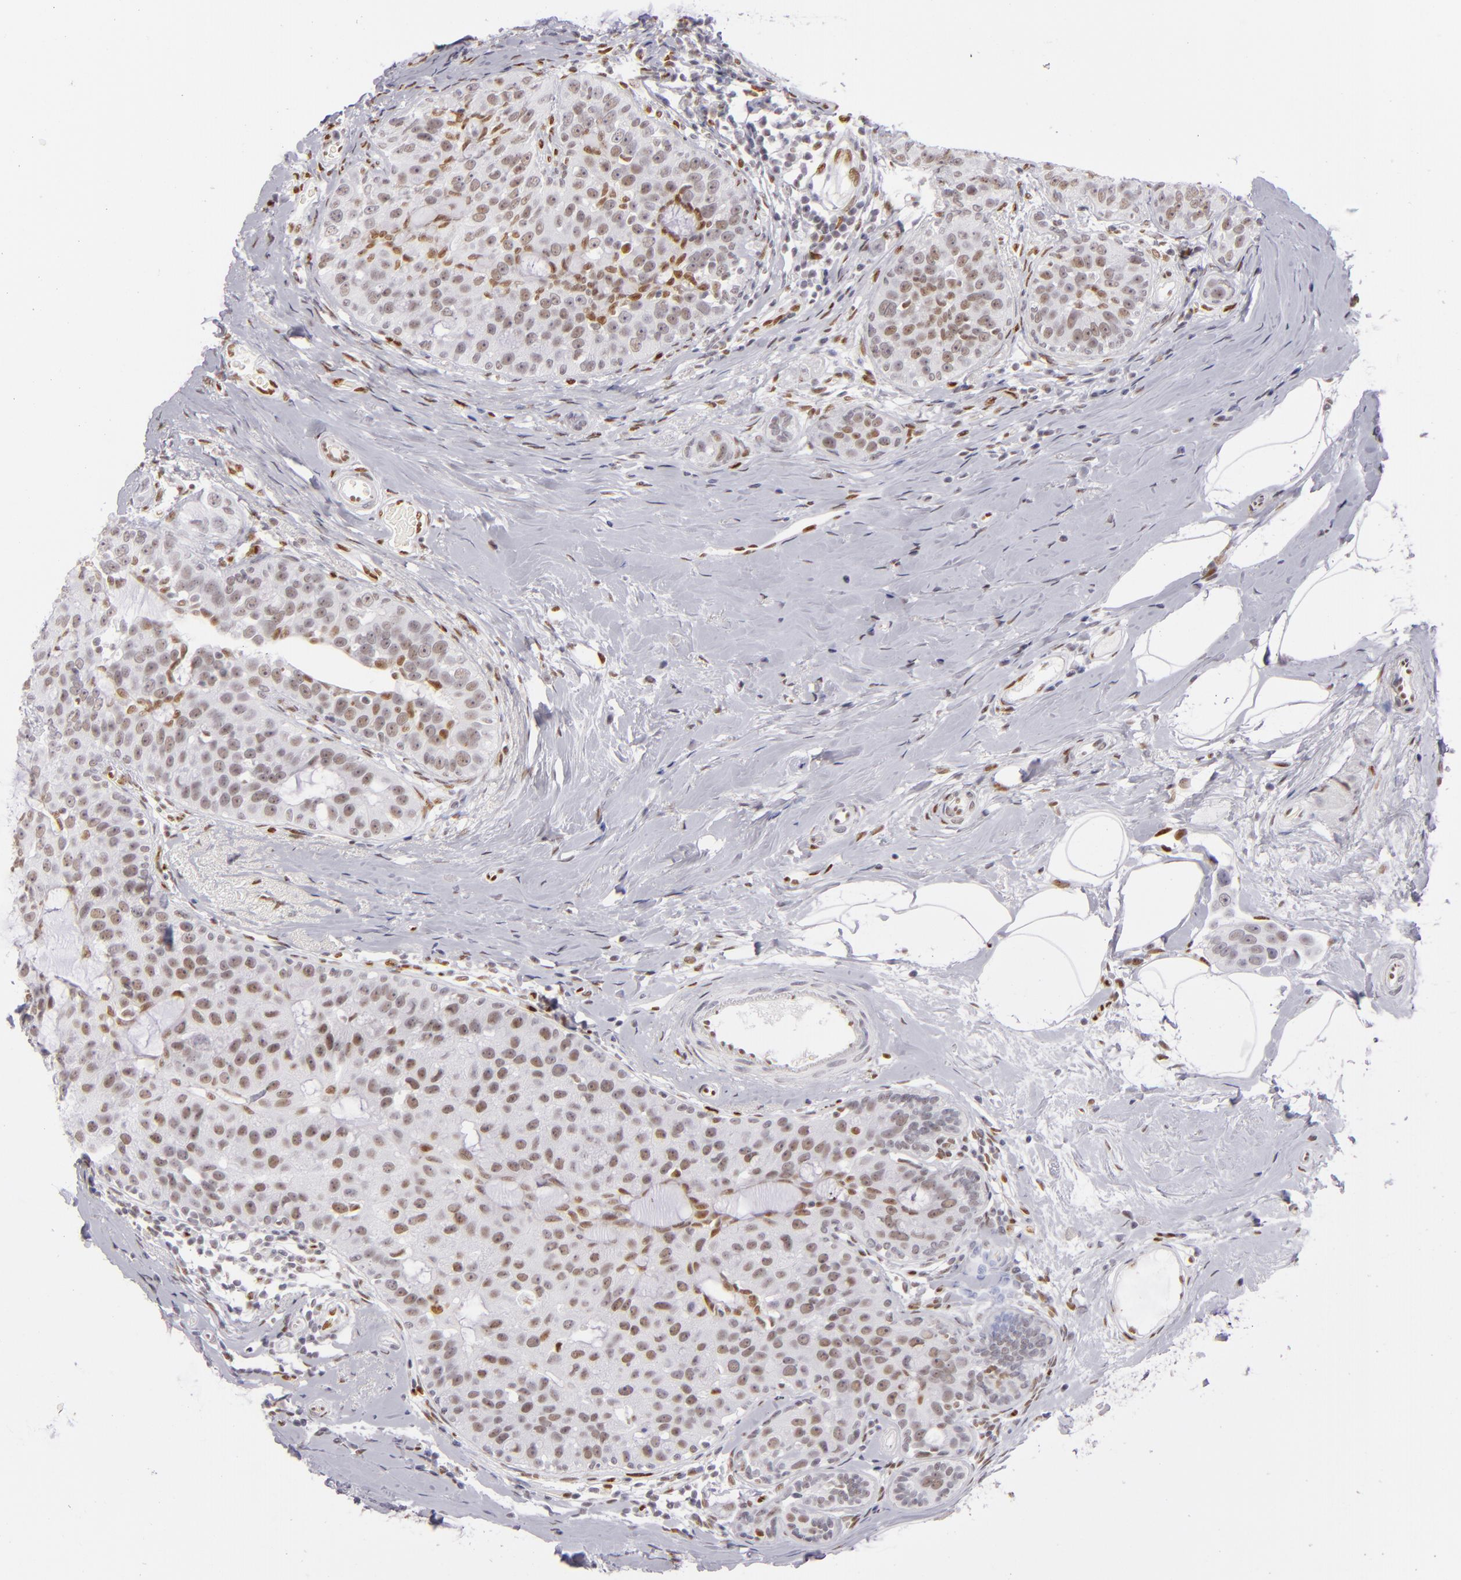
{"staining": {"intensity": "moderate", "quantity": "25%-75%", "location": "nuclear"}, "tissue": "breast cancer", "cell_type": "Tumor cells", "image_type": "cancer", "snomed": [{"axis": "morphology", "description": "Normal tissue, NOS"}, {"axis": "morphology", "description": "Duct carcinoma"}, {"axis": "topography", "description": "Breast"}], "caption": "Immunohistochemistry (IHC) histopathology image of human breast invasive ductal carcinoma stained for a protein (brown), which demonstrates medium levels of moderate nuclear positivity in approximately 25%-75% of tumor cells.", "gene": "TOP3A", "patient": {"sex": "female", "age": 50}}